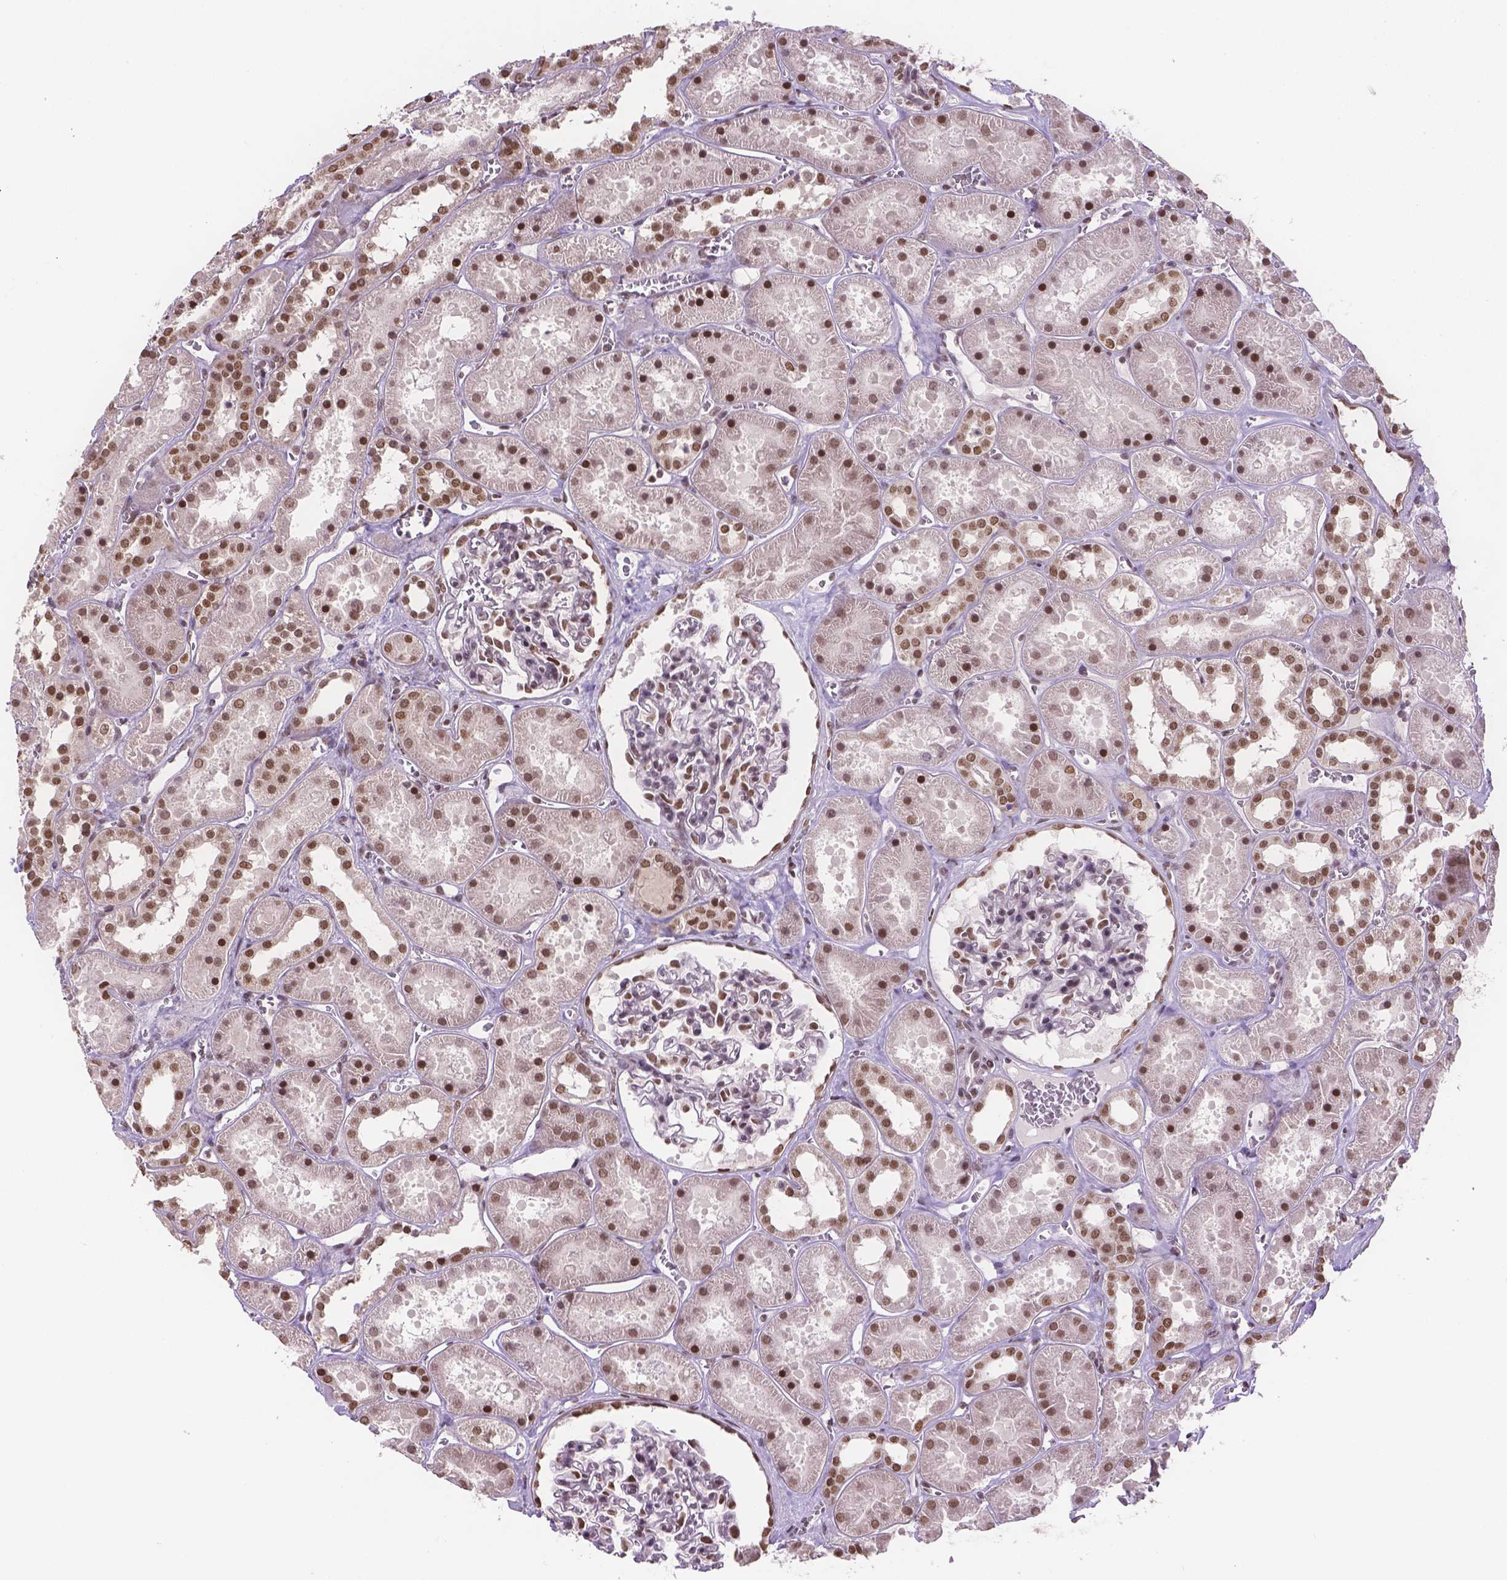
{"staining": {"intensity": "strong", "quantity": ">75%", "location": "nuclear"}, "tissue": "kidney", "cell_type": "Cells in glomeruli", "image_type": "normal", "snomed": [{"axis": "morphology", "description": "Normal tissue, NOS"}, {"axis": "topography", "description": "Kidney"}], "caption": "Protein positivity by IHC demonstrates strong nuclear expression in about >75% of cells in glomeruli in benign kidney.", "gene": "FANCE", "patient": {"sex": "female", "age": 41}}